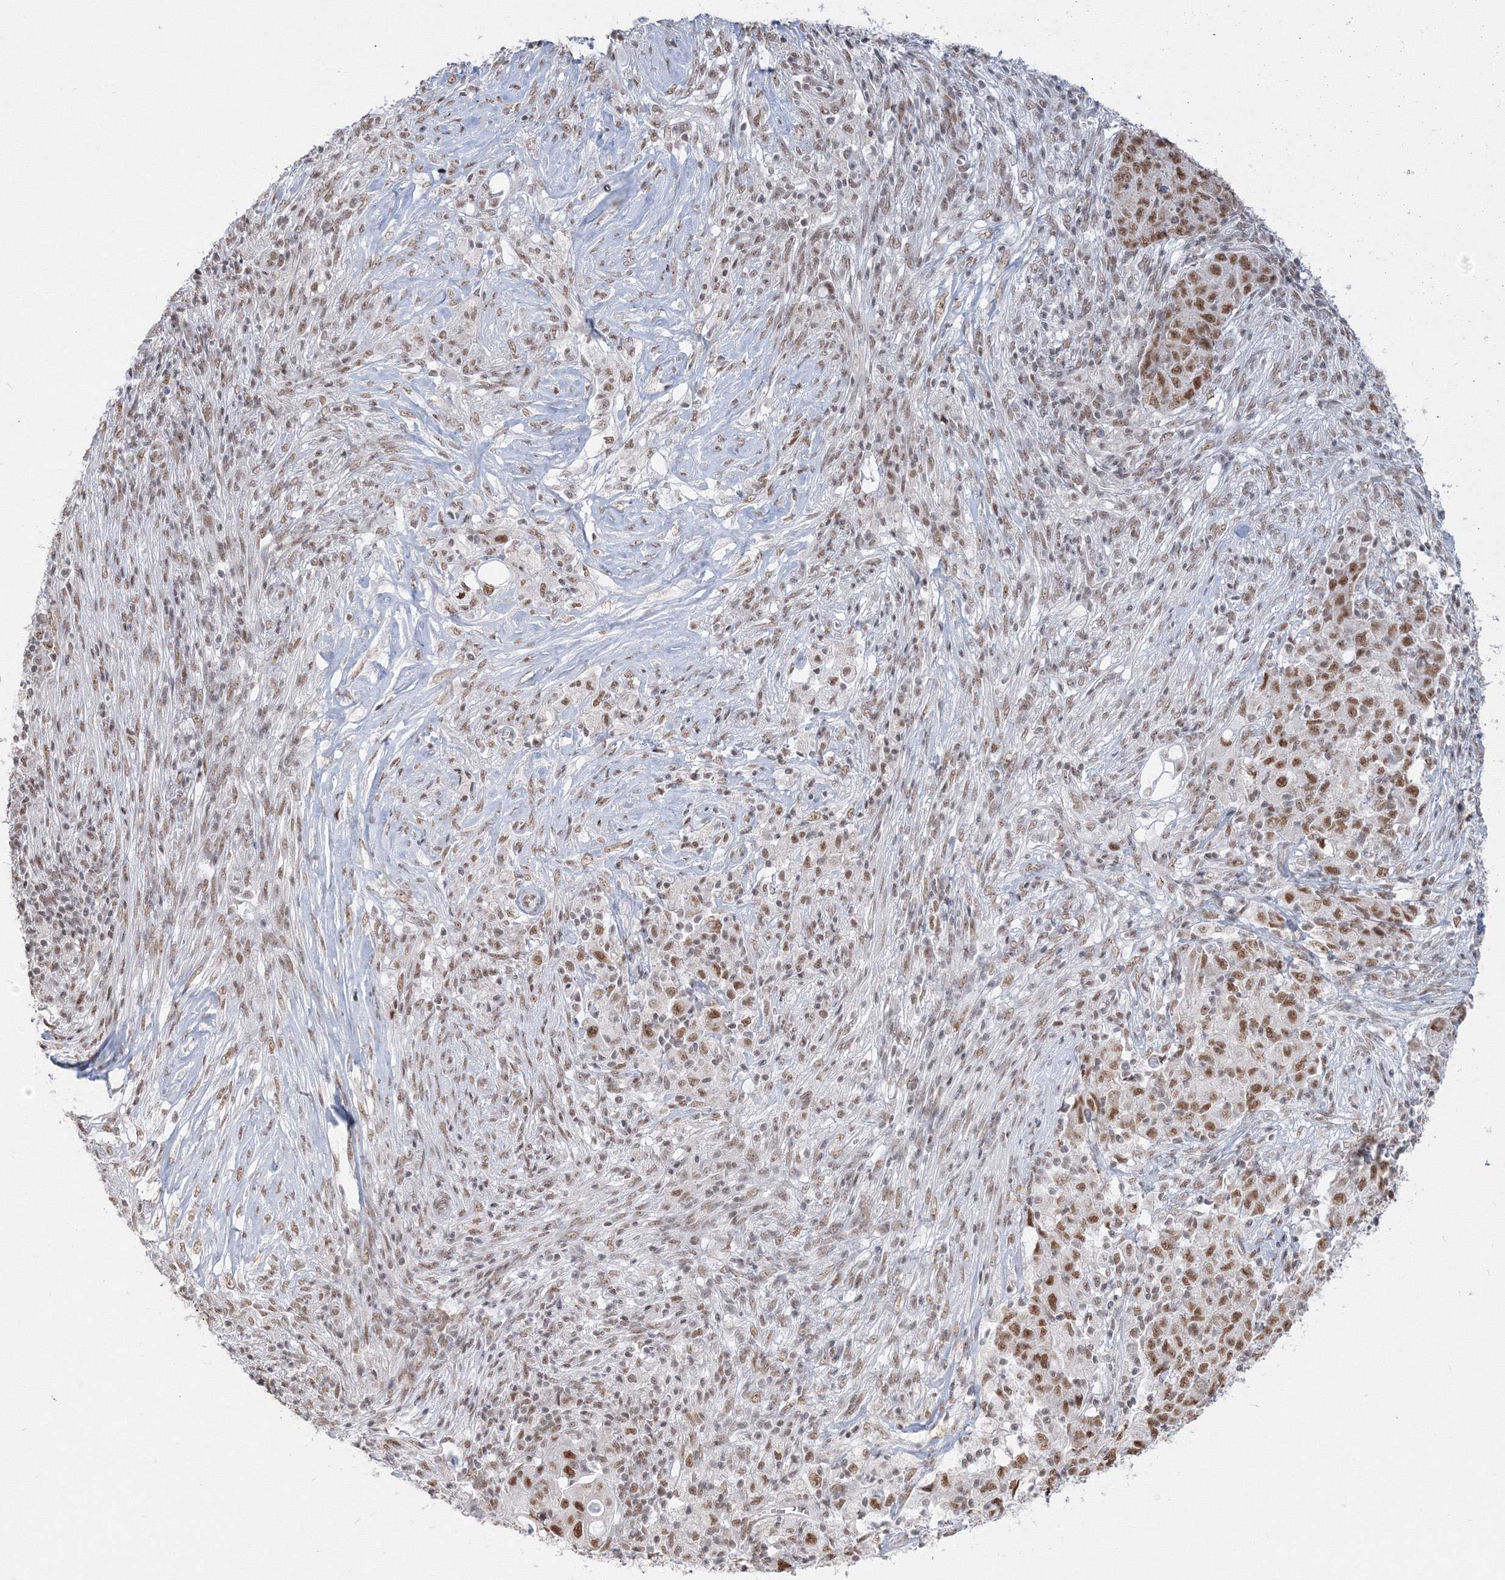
{"staining": {"intensity": "moderate", "quantity": ">75%", "location": "nuclear"}, "tissue": "ovarian cancer", "cell_type": "Tumor cells", "image_type": "cancer", "snomed": [{"axis": "morphology", "description": "Carcinoma, endometroid"}, {"axis": "topography", "description": "Ovary"}], "caption": "Immunohistochemical staining of ovarian cancer displays moderate nuclear protein positivity in approximately >75% of tumor cells.", "gene": "PPP4R2", "patient": {"sex": "female", "age": 42}}